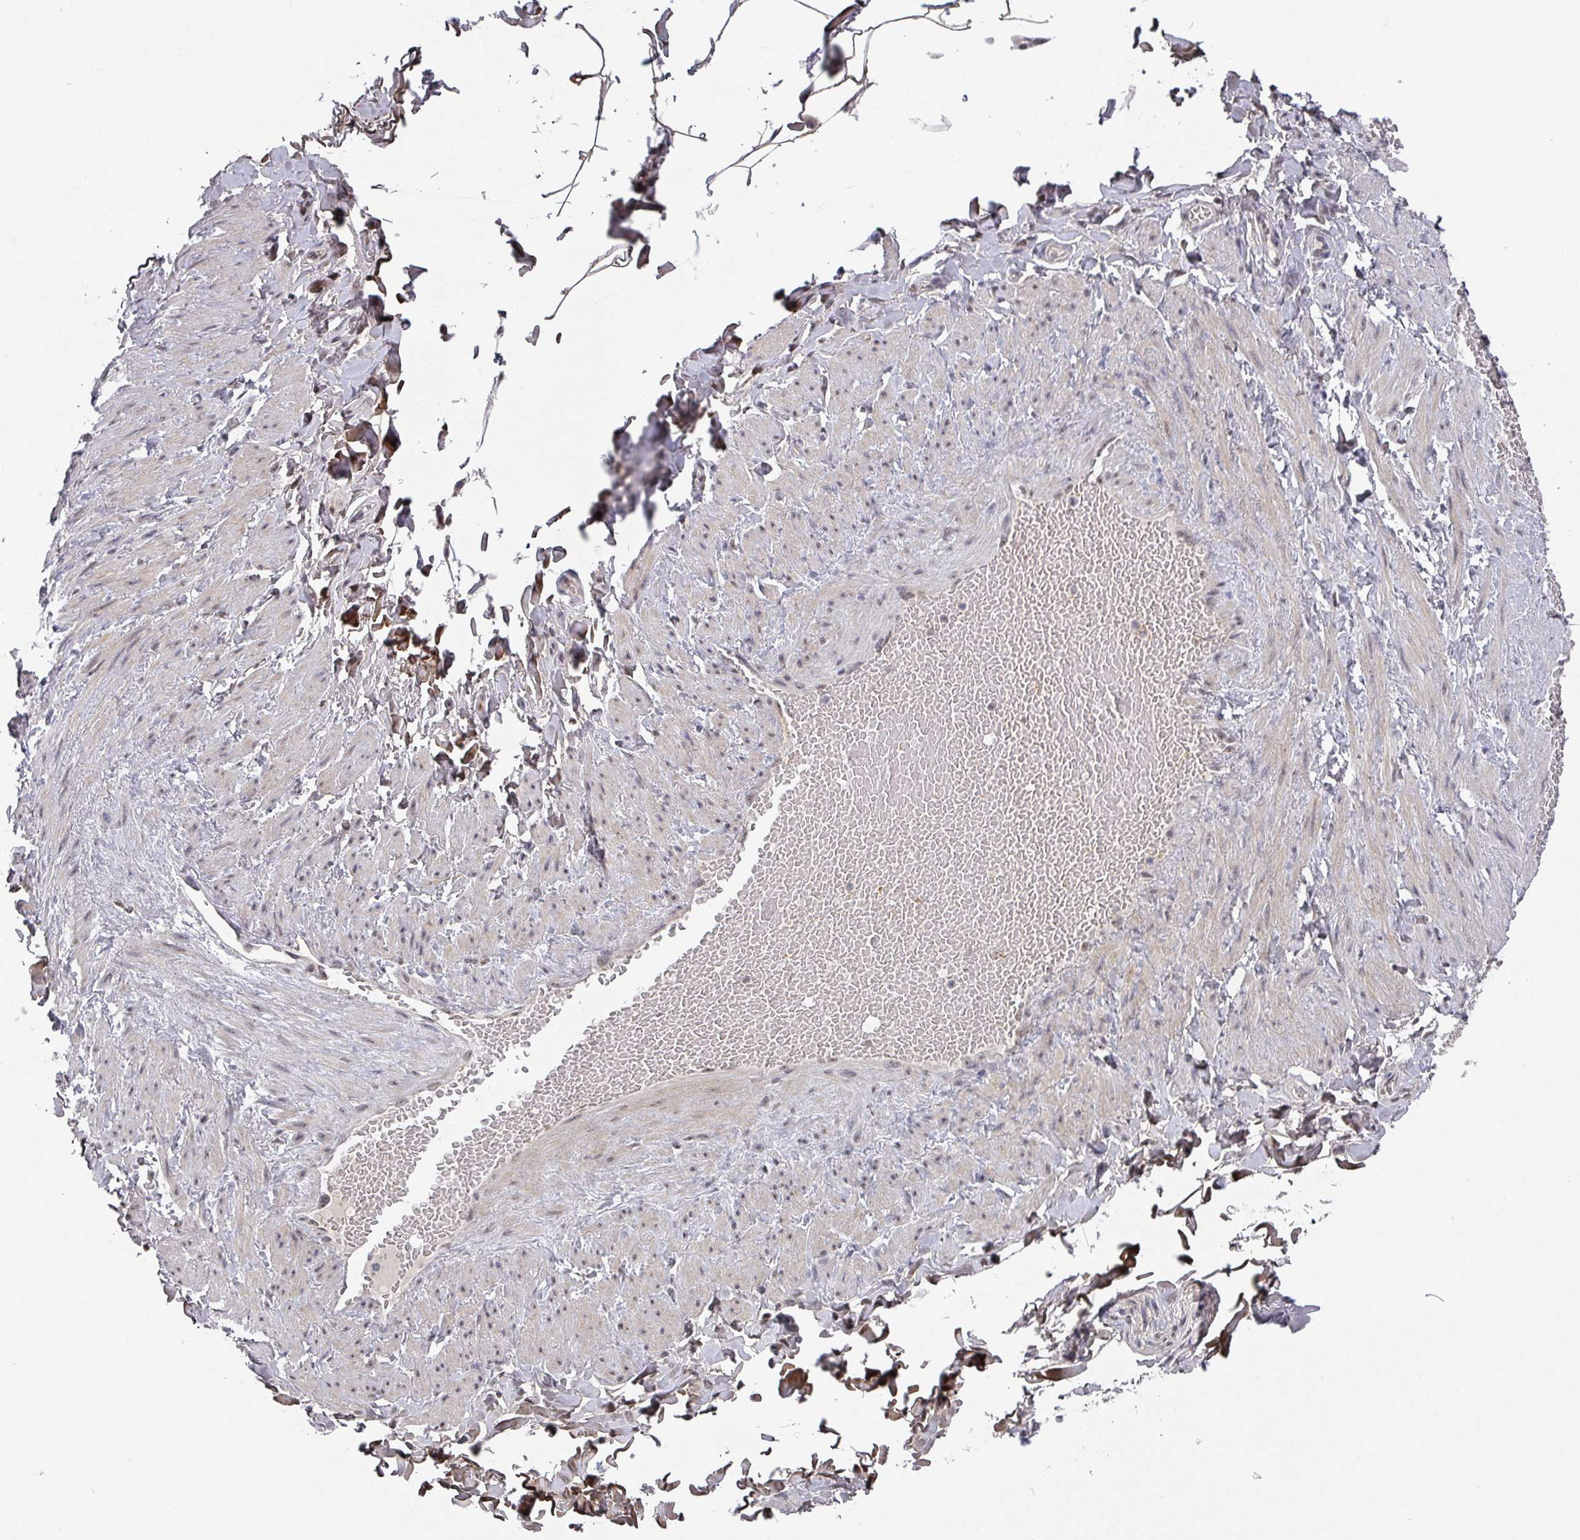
{"staining": {"intensity": "weak", "quantity": "<25%", "location": "cytoplasmic/membranous"}, "tissue": "adipose tissue", "cell_type": "Adipocytes", "image_type": "normal", "snomed": [{"axis": "morphology", "description": "Normal tissue, NOS"}, {"axis": "topography", "description": "Soft tissue"}, {"axis": "topography", "description": "Vascular tissue"}], "caption": "IHC image of unremarkable adipose tissue: human adipose tissue stained with DAB (3,3'-diaminobenzidine) displays no significant protein expression in adipocytes. (Brightfield microscopy of DAB (3,3'-diaminobenzidine) immunohistochemistry at high magnification).", "gene": "ZNF654", "patient": {"sex": "male", "age": 54}}